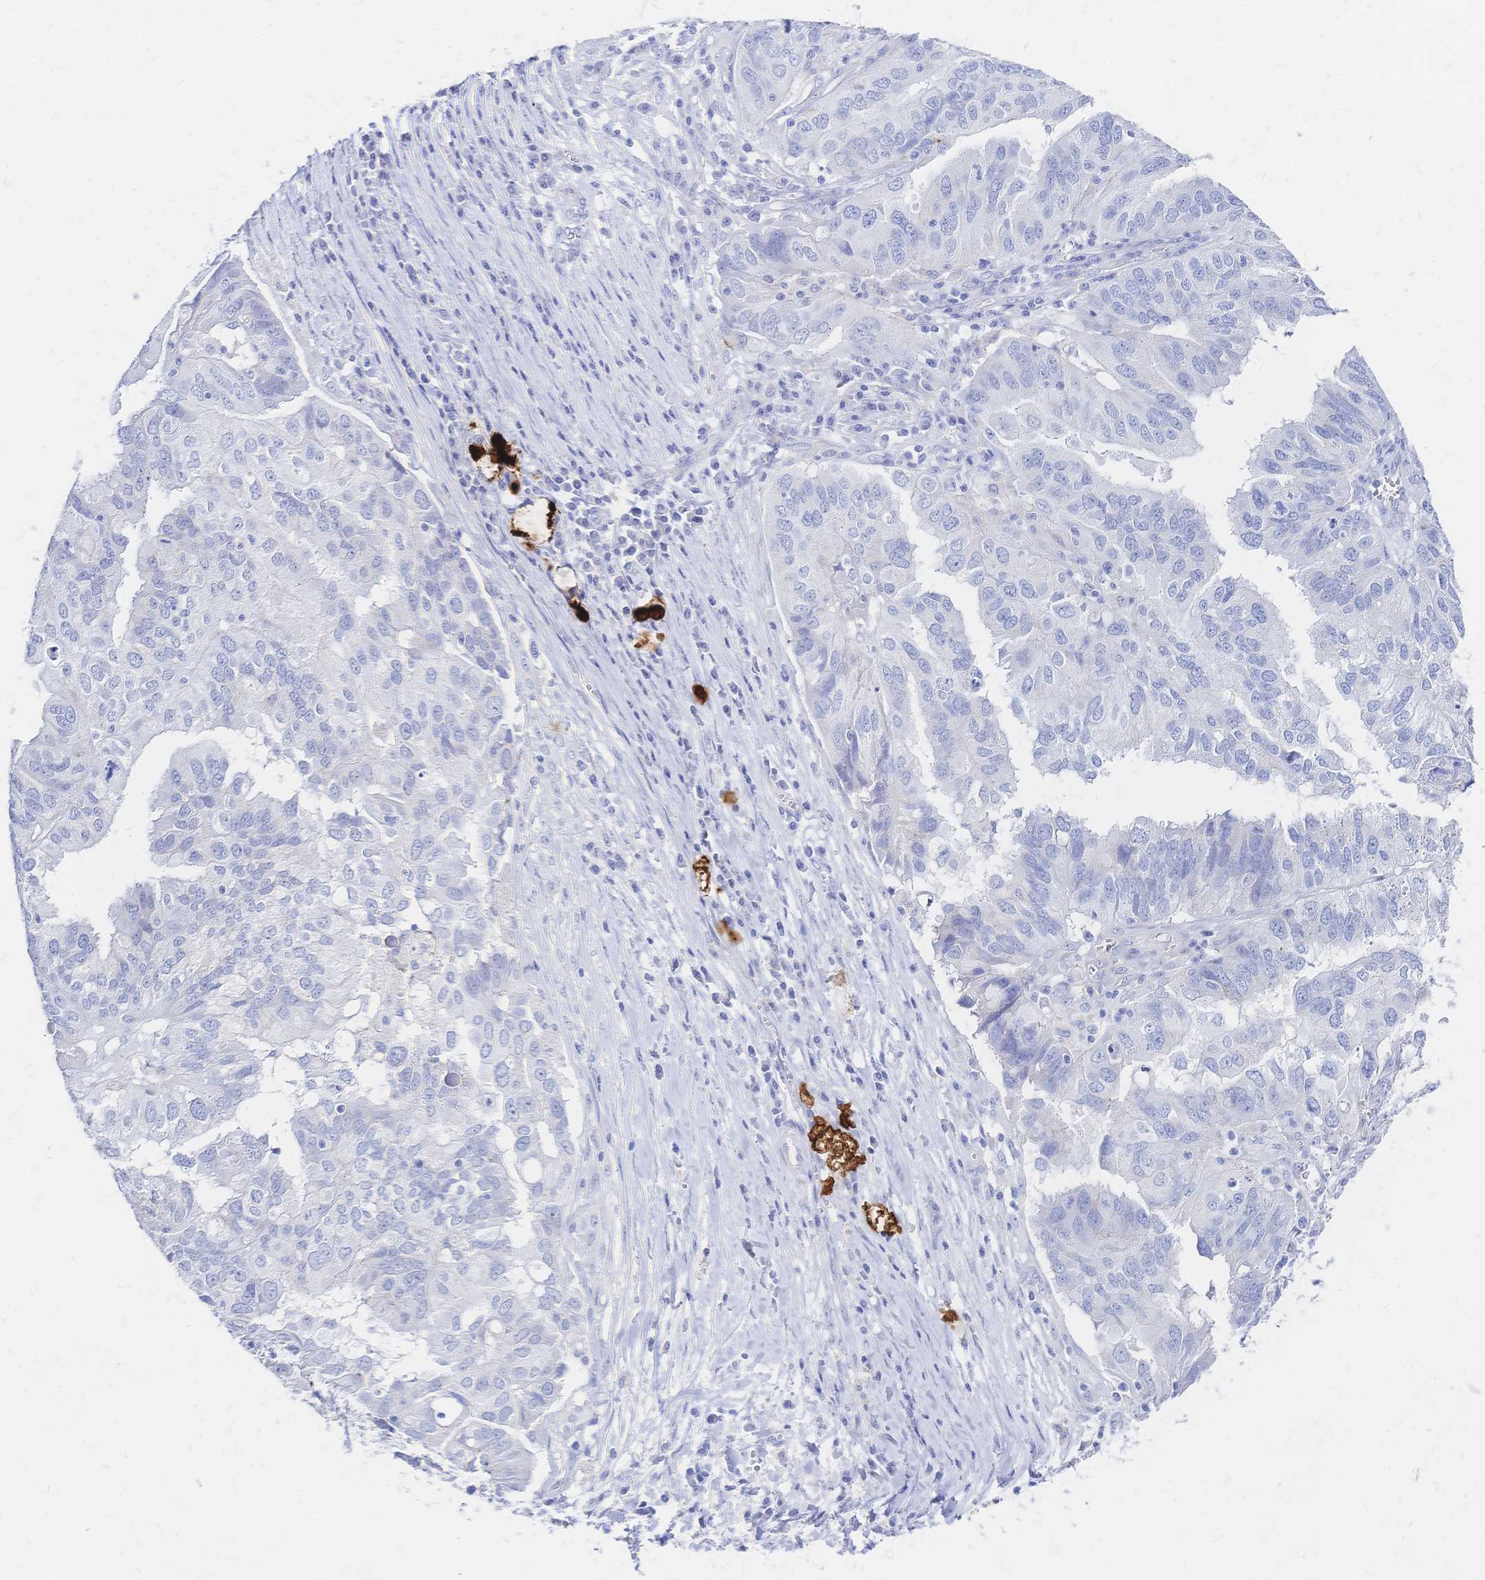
{"staining": {"intensity": "negative", "quantity": "none", "location": "none"}, "tissue": "ovarian cancer", "cell_type": "Tumor cells", "image_type": "cancer", "snomed": [{"axis": "morphology", "description": "Cystadenocarcinoma, serous, NOS"}, {"axis": "topography", "description": "Ovary"}], "caption": "A high-resolution micrograph shows IHC staining of ovarian cancer (serous cystadenocarcinoma), which shows no significant positivity in tumor cells. (DAB (3,3'-diaminobenzidine) immunohistochemistry, high magnification).", "gene": "SLC5A1", "patient": {"sex": "female", "age": 79}}